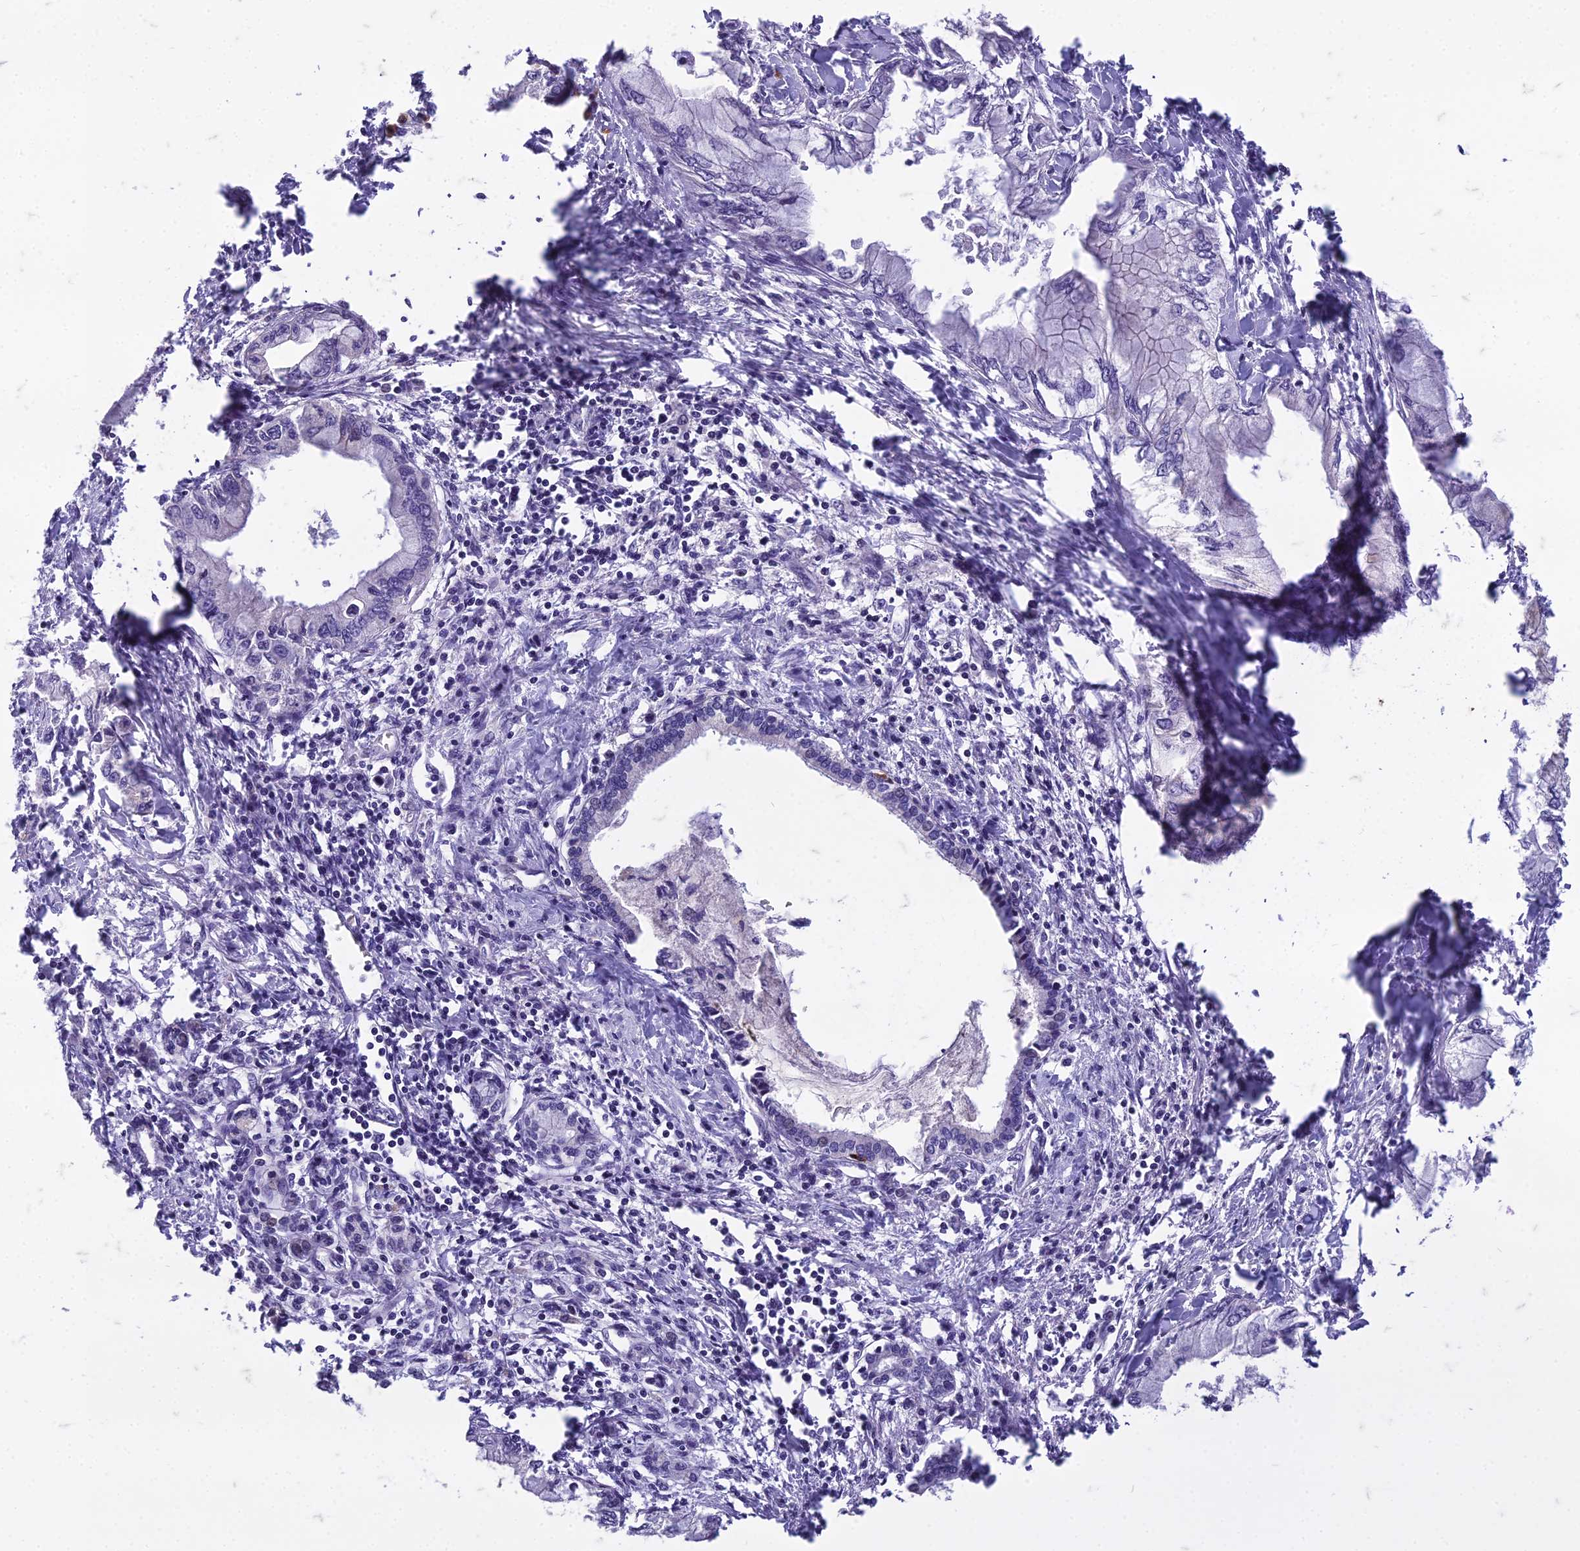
{"staining": {"intensity": "moderate", "quantity": "<25%", "location": "nuclear"}, "tissue": "pancreatic cancer", "cell_type": "Tumor cells", "image_type": "cancer", "snomed": [{"axis": "morphology", "description": "Adenocarcinoma, NOS"}, {"axis": "topography", "description": "Pancreas"}], "caption": "Immunohistochemical staining of human pancreatic cancer (adenocarcinoma) shows moderate nuclear protein expression in about <25% of tumor cells.", "gene": "DUS2", "patient": {"sex": "male", "age": 48}}